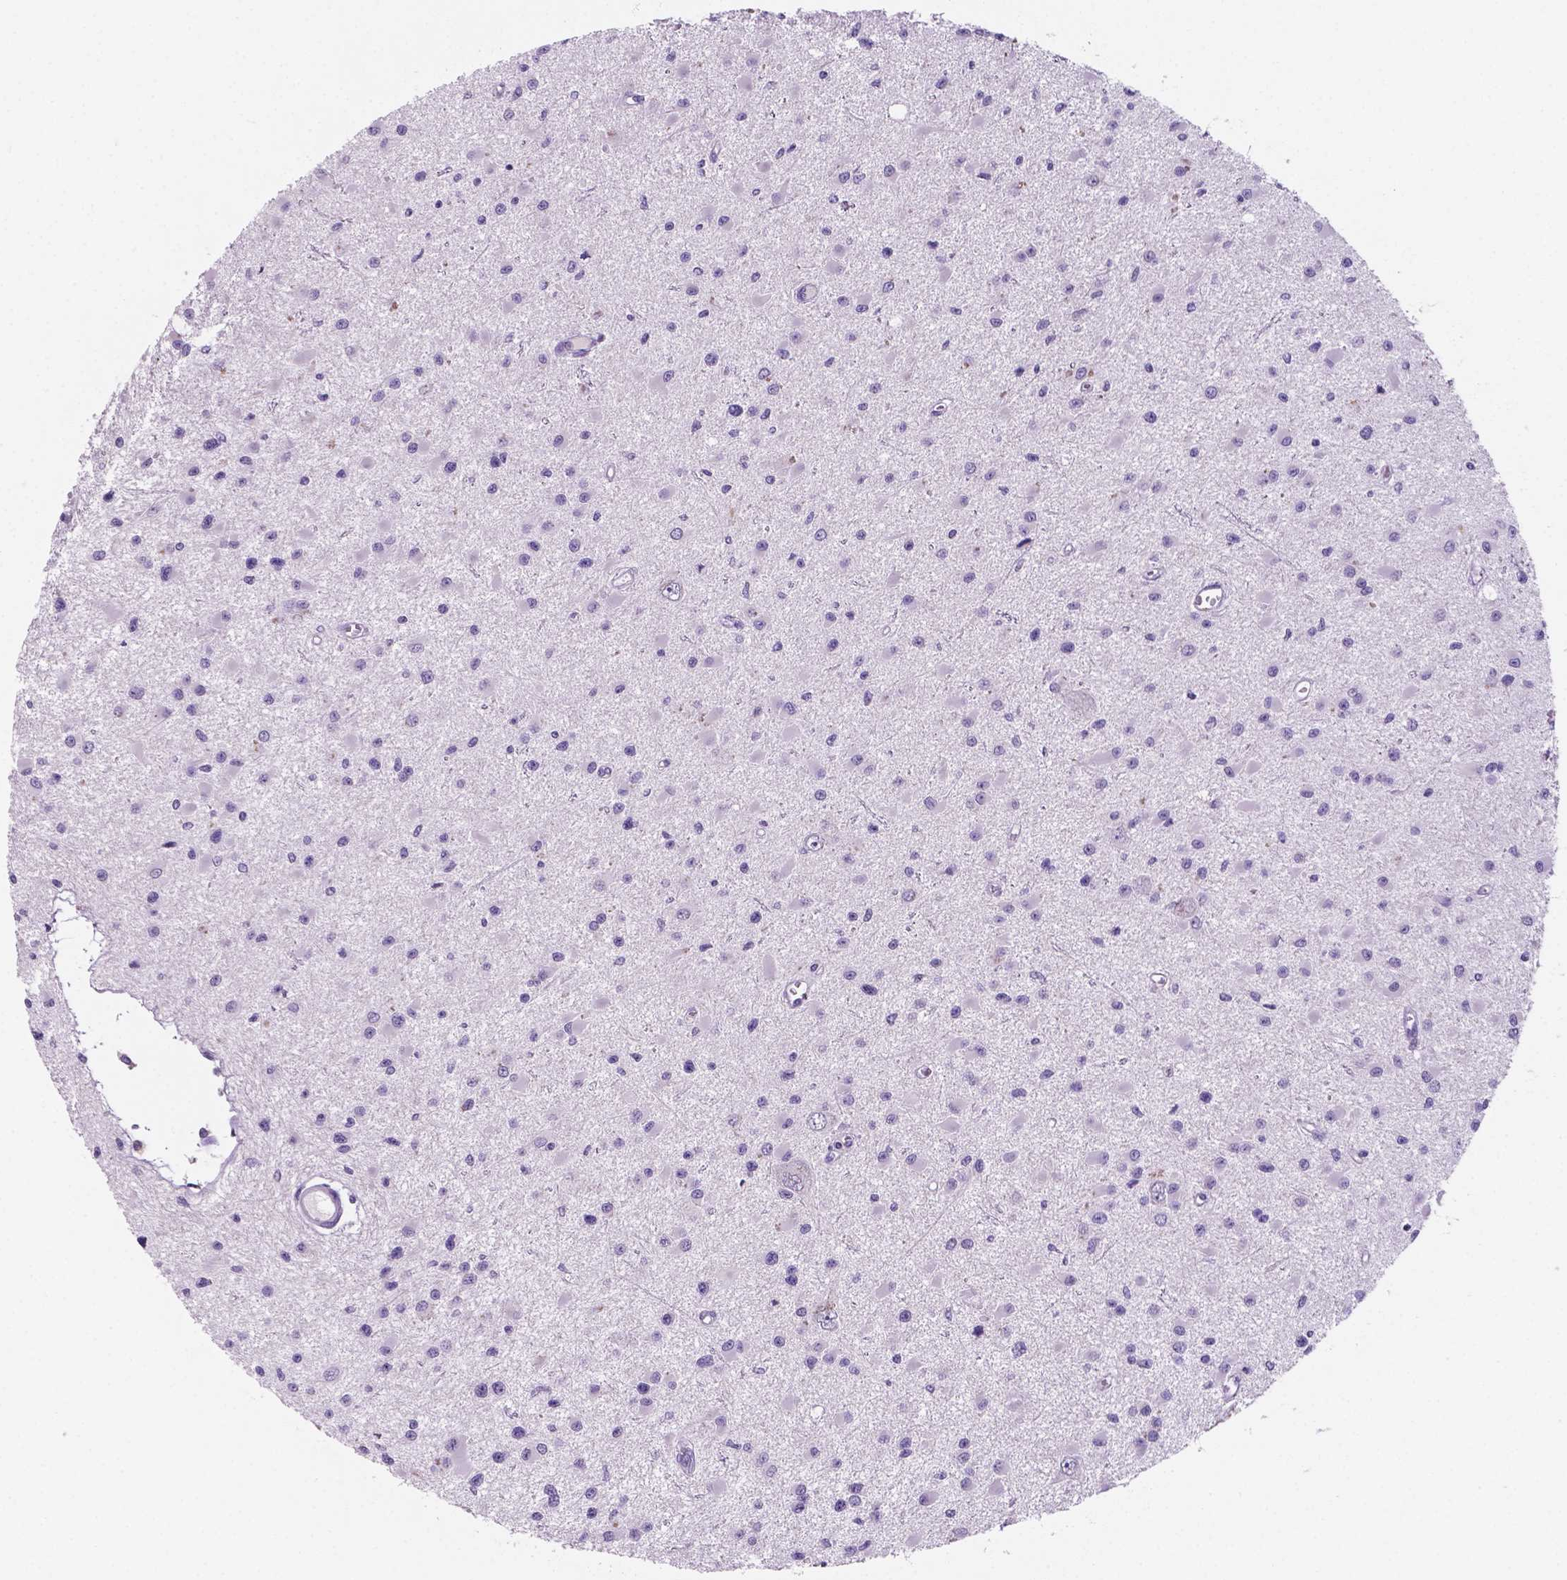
{"staining": {"intensity": "negative", "quantity": "none", "location": "none"}, "tissue": "glioma", "cell_type": "Tumor cells", "image_type": "cancer", "snomed": [{"axis": "morphology", "description": "Glioma, malignant, High grade"}, {"axis": "topography", "description": "Brain"}], "caption": "This is a histopathology image of immunohistochemistry staining of glioma, which shows no positivity in tumor cells. Nuclei are stained in blue.", "gene": "EBLN2", "patient": {"sex": "male", "age": 54}}